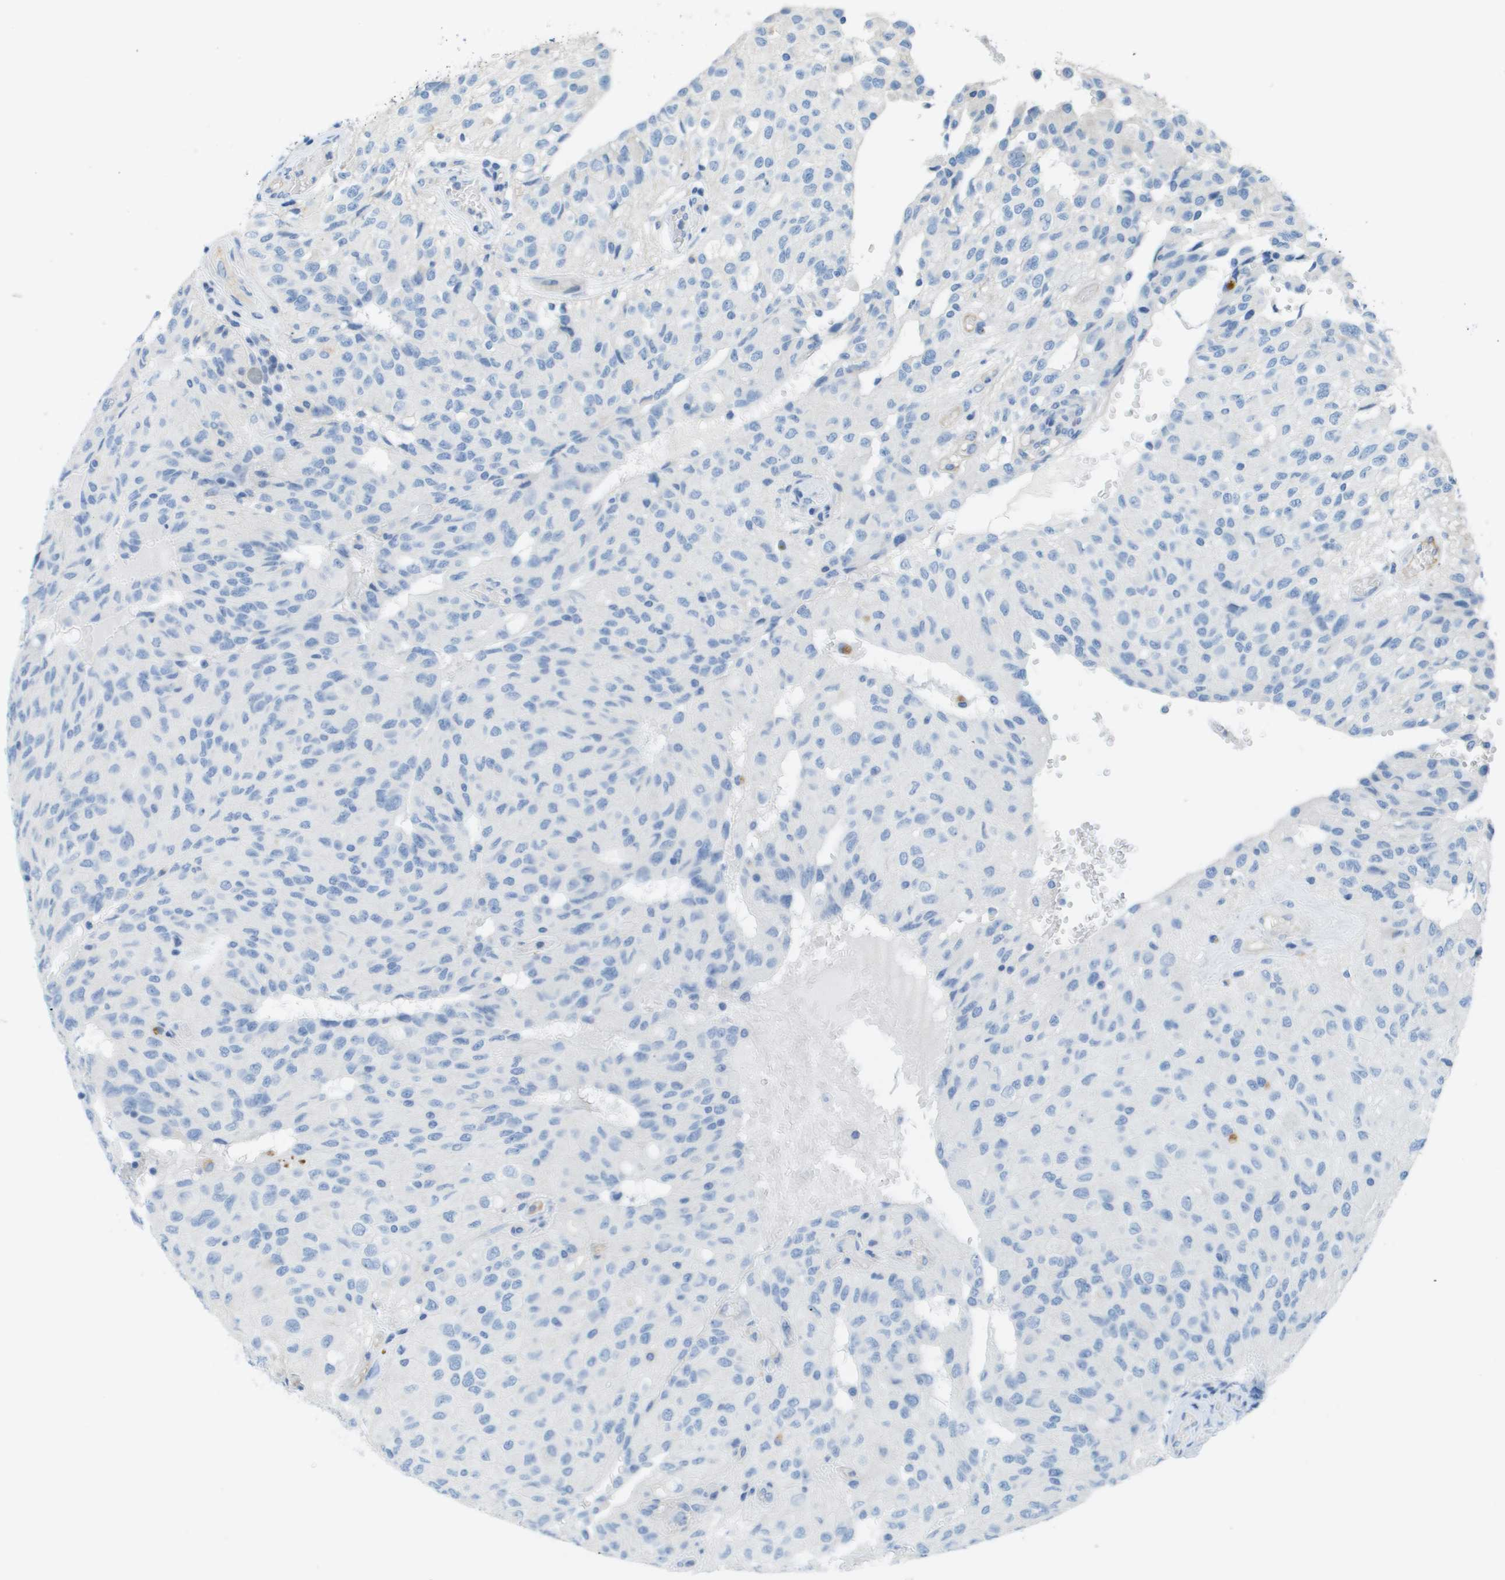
{"staining": {"intensity": "negative", "quantity": "none", "location": "none"}, "tissue": "glioma", "cell_type": "Tumor cells", "image_type": "cancer", "snomed": [{"axis": "morphology", "description": "Glioma, malignant, High grade"}, {"axis": "topography", "description": "Brain"}], "caption": "A photomicrograph of malignant glioma (high-grade) stained for a protein shows no brown staining in tumor cells.", "gene": "CD46", "patient": {"sex": "male", "age": 32}}